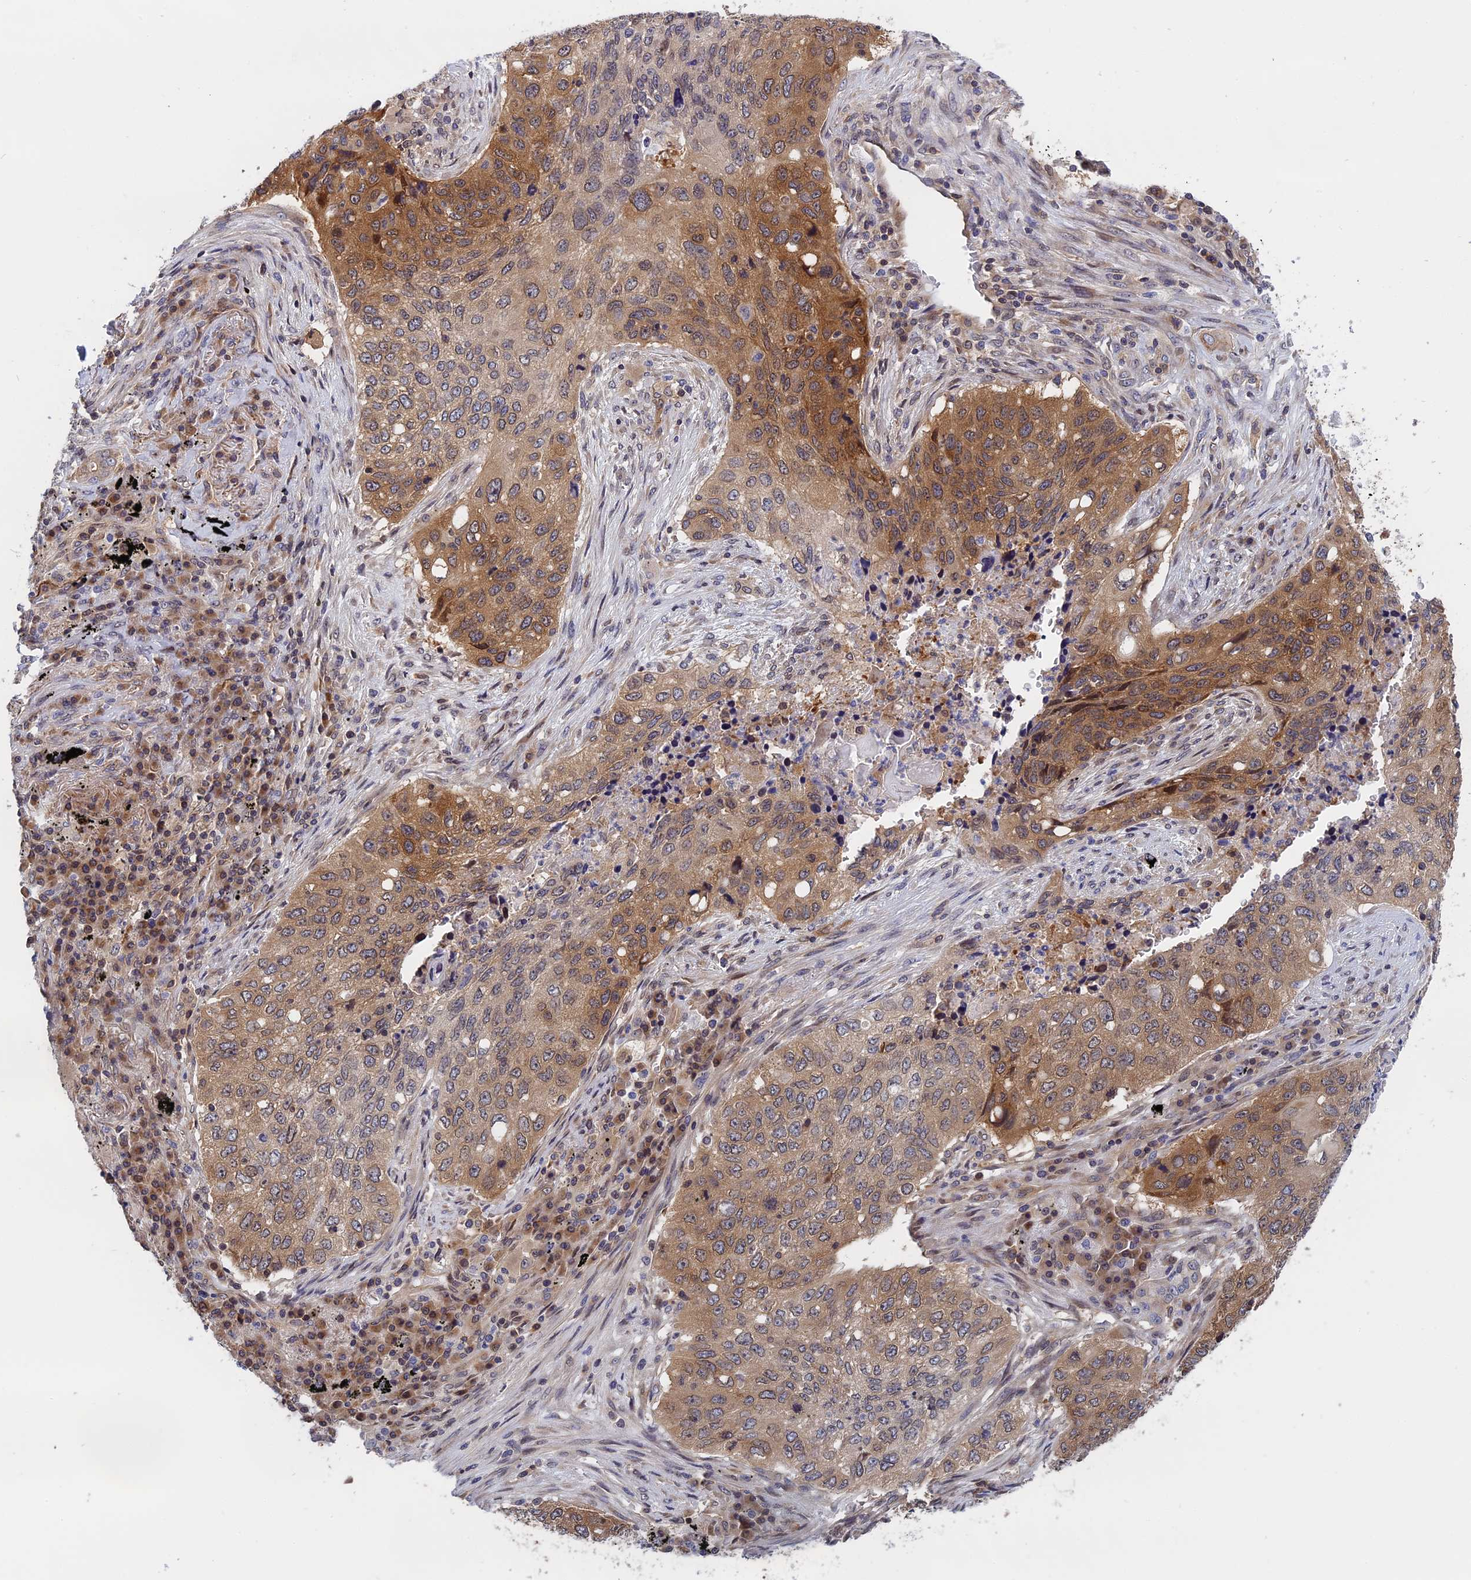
{"staining": {"intensity": "moderate", "quantity": "25%-75%", "location": "cytoplasmic/membranous"}, "tissue": "lung cancer", "cell_type": "Tumor cells", "image_type": "cancer", "snomed": [{"axis": "morphology", "description": "Squamous cell carcinoma, NOS"}, {"axis": "topography", "description": "Lung"}], "caption": "The photomicrograph reveals a brown stain indicating the presence of a protein in the cytoplasmic/membranous of tumor cells in lung squamous cell carcinoma.", "gene": "NAA10", "patient": {"sex": "female", "age": 63}}